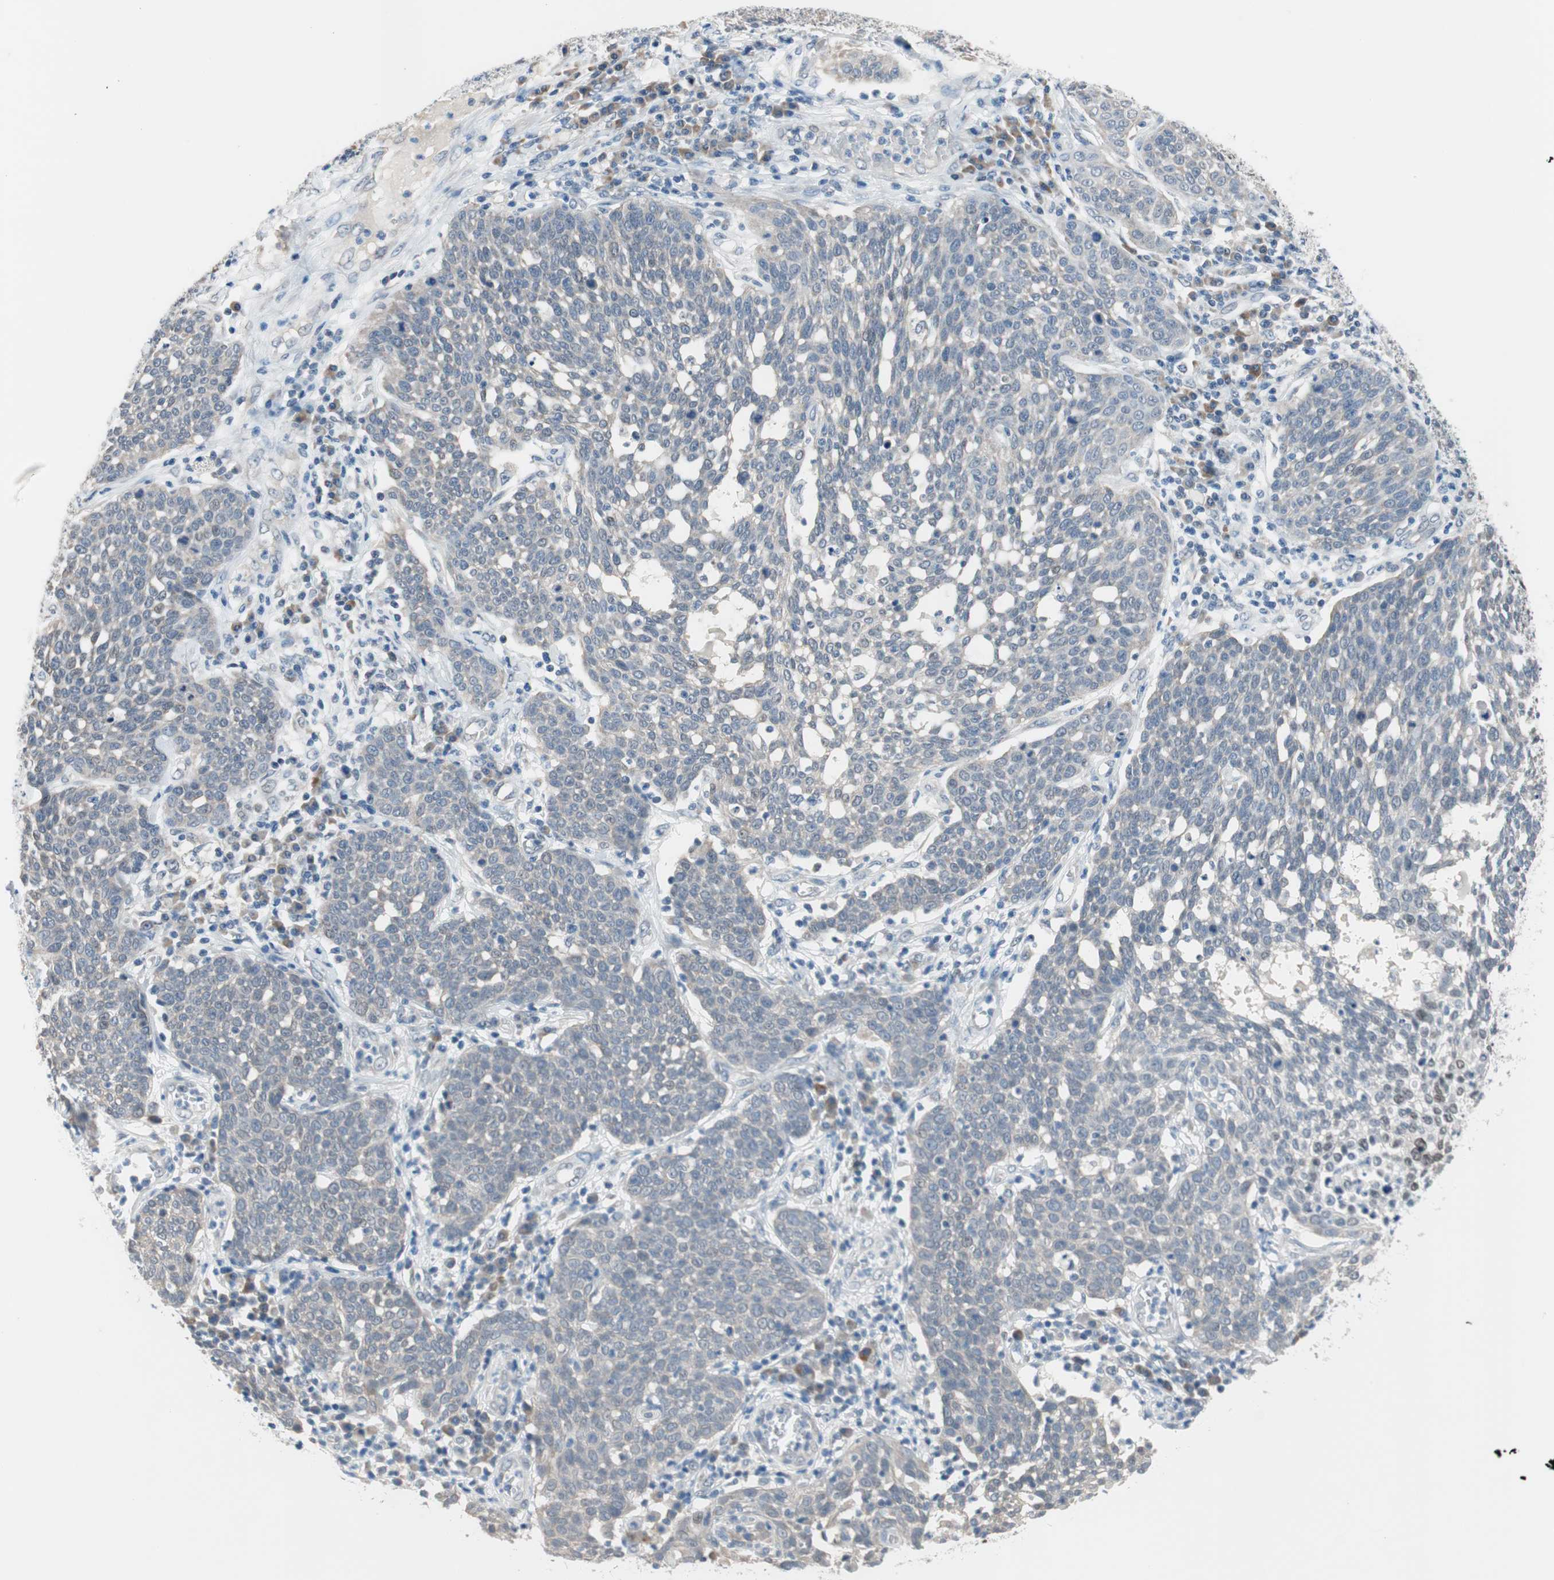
{"staining": {"intensity": "weak", "quantity": "<25%", "location": "cytoplasmic/membranous"}, "tissue": "cervical cancer", "cell_type": "Tumor cells", "image_type": "cancer", "snomed": [{"axis": "morphology", "description": "Squamous cell carcinoma, NOS"}, {"axis": "topography", "description": "Cervix"}], "caption": "High magnification brightfield microscopy of cervical cancer (squamous cell carcinoma) stained with DAB (brown) and counterstained with hematoxylin (blue): tumor cells show no significant positivity.", "gene": "GRHL1", "patient": {"sex": "female", "age": 34}}